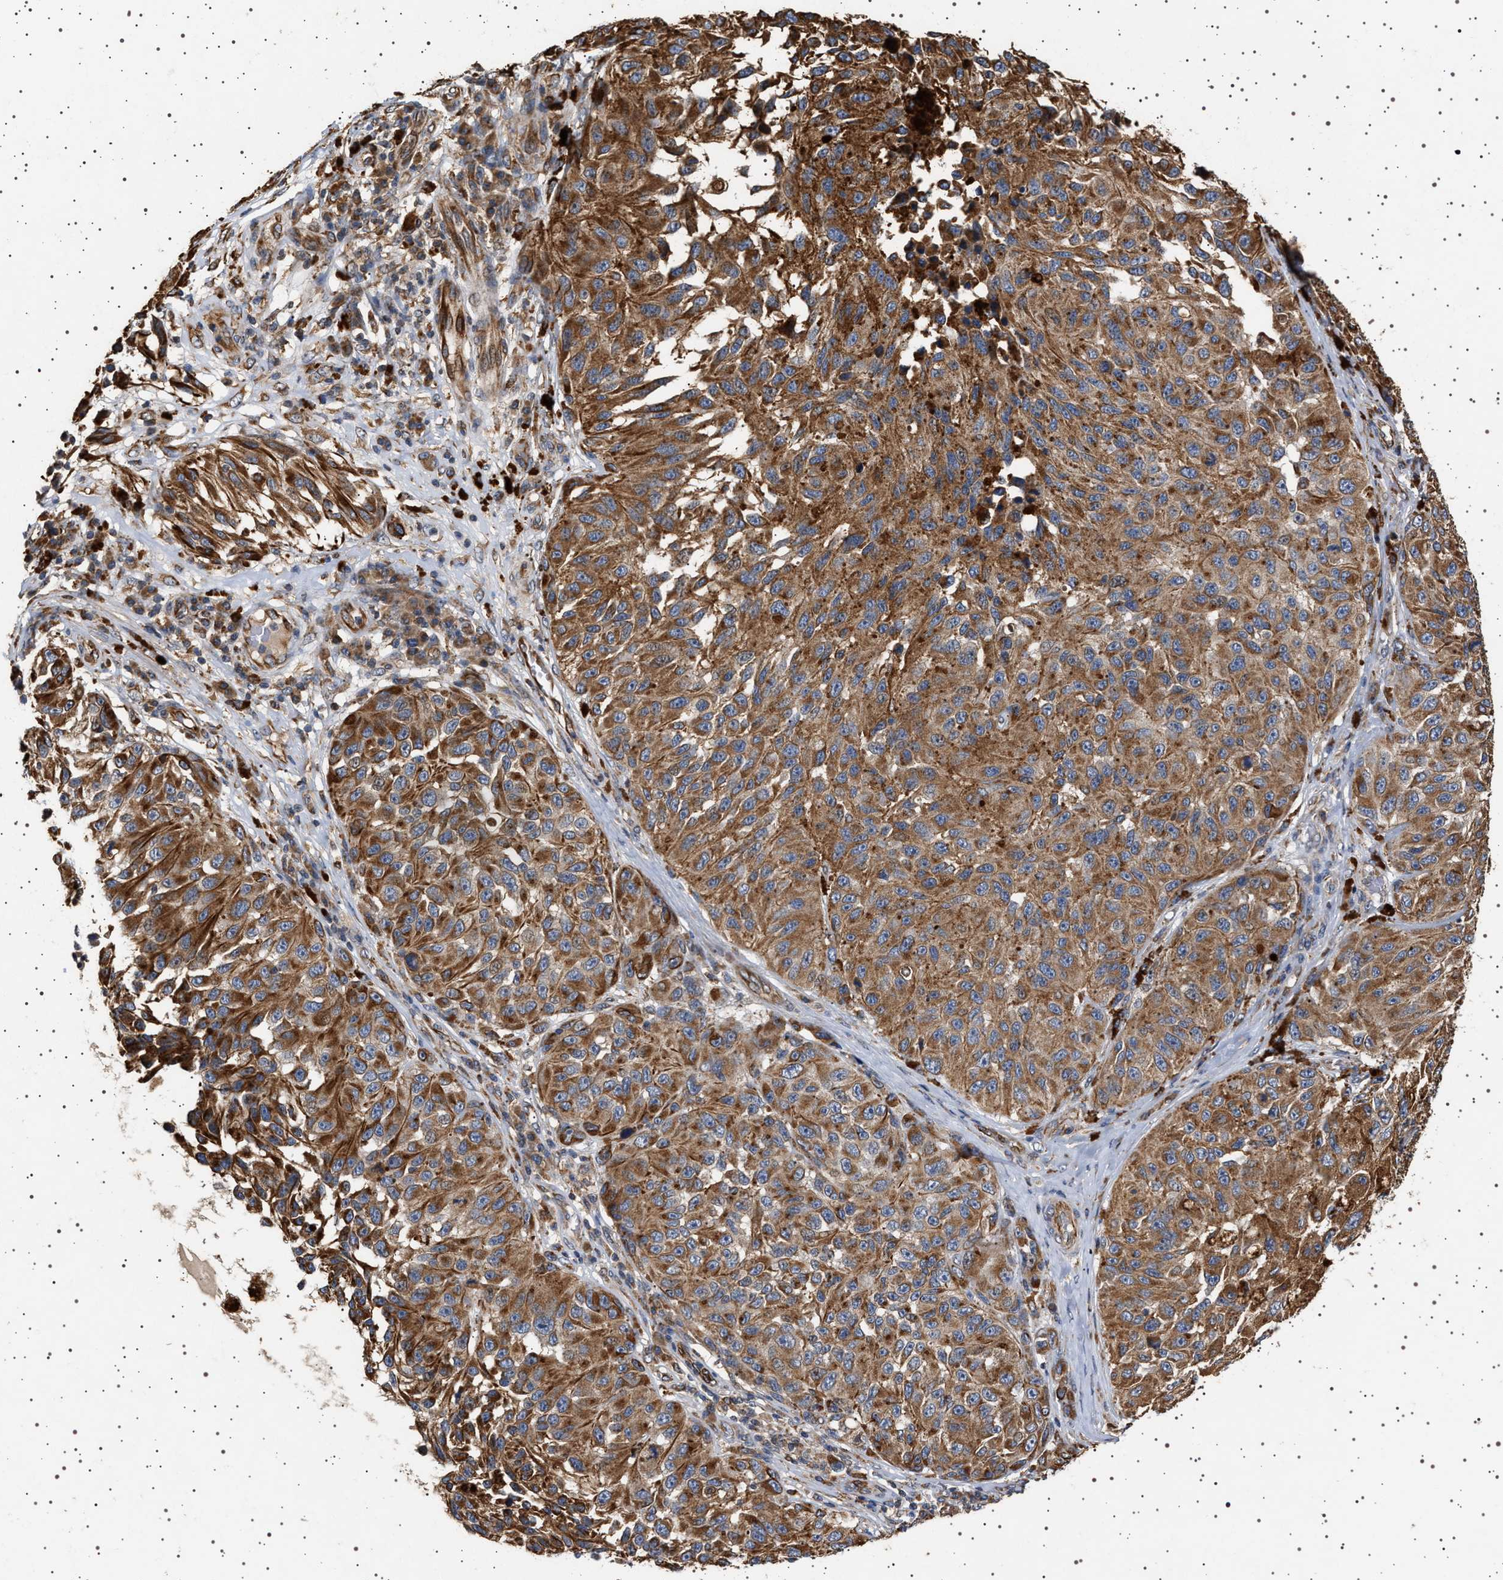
{"staining": {"intensity": "moderate", "quantity": ">75%", "location": "cytoplasmic/membranous"}, "tissue": "melanoma", "cell_type": "Tumor cells", "image_type": "cancer", "snomed": [{"axis": "morphology", "description": "Malignant melanoma, NOS"}, {"axis": "topography", "description": "Skin"}], "caption": "The immunohistochemical stain labels moderate cytoplasmic/membranous expression in tumor cells of melanoma tissue. The staining was performed using DAB, with brown indicating positive protein expression. Nuclei are stained blue with hematoxylin.", "gene": "TRUB2", "patient": {"sex": "female", "age": 73}}